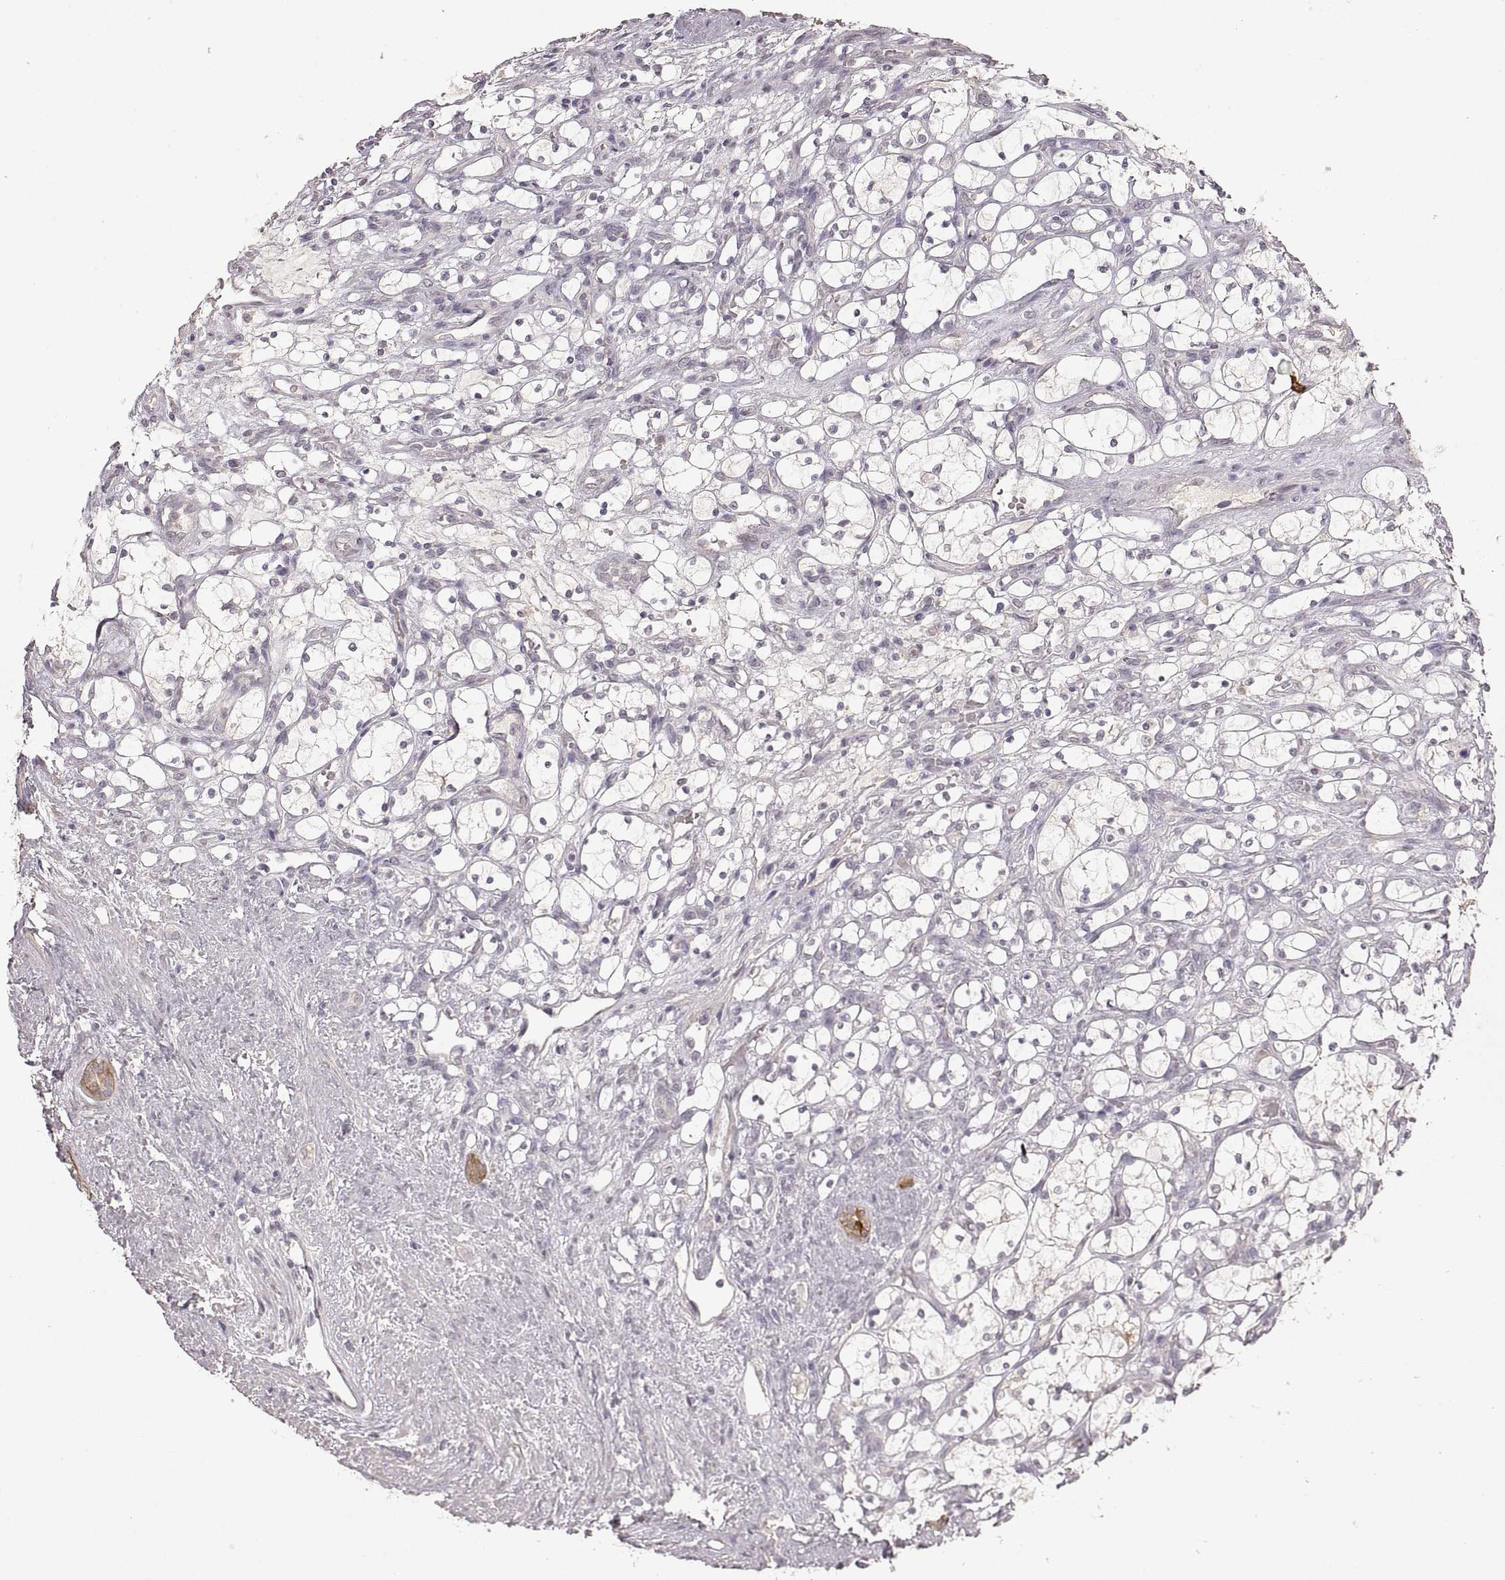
{"staining": {"intensity": "negative", "quantity": "none", "location": "none"}, "tissue": "renal cancer", "cell_type": "Tumor cells", "image_type": "cancer", "snomed": [{"axis": "morphology", "description": "Adenocarcinoma, NOS"}, {"axis": "topography", "description": "Kidney"}], "caption": "High magnification brightfield microscopy of renal cancer stained with DAB (brown) and counterstained with hematoxylin (blue): tumor cells show no significant positivity.", "gene": "LAMC2", "patient": {"sex": "female", "age": 69}}